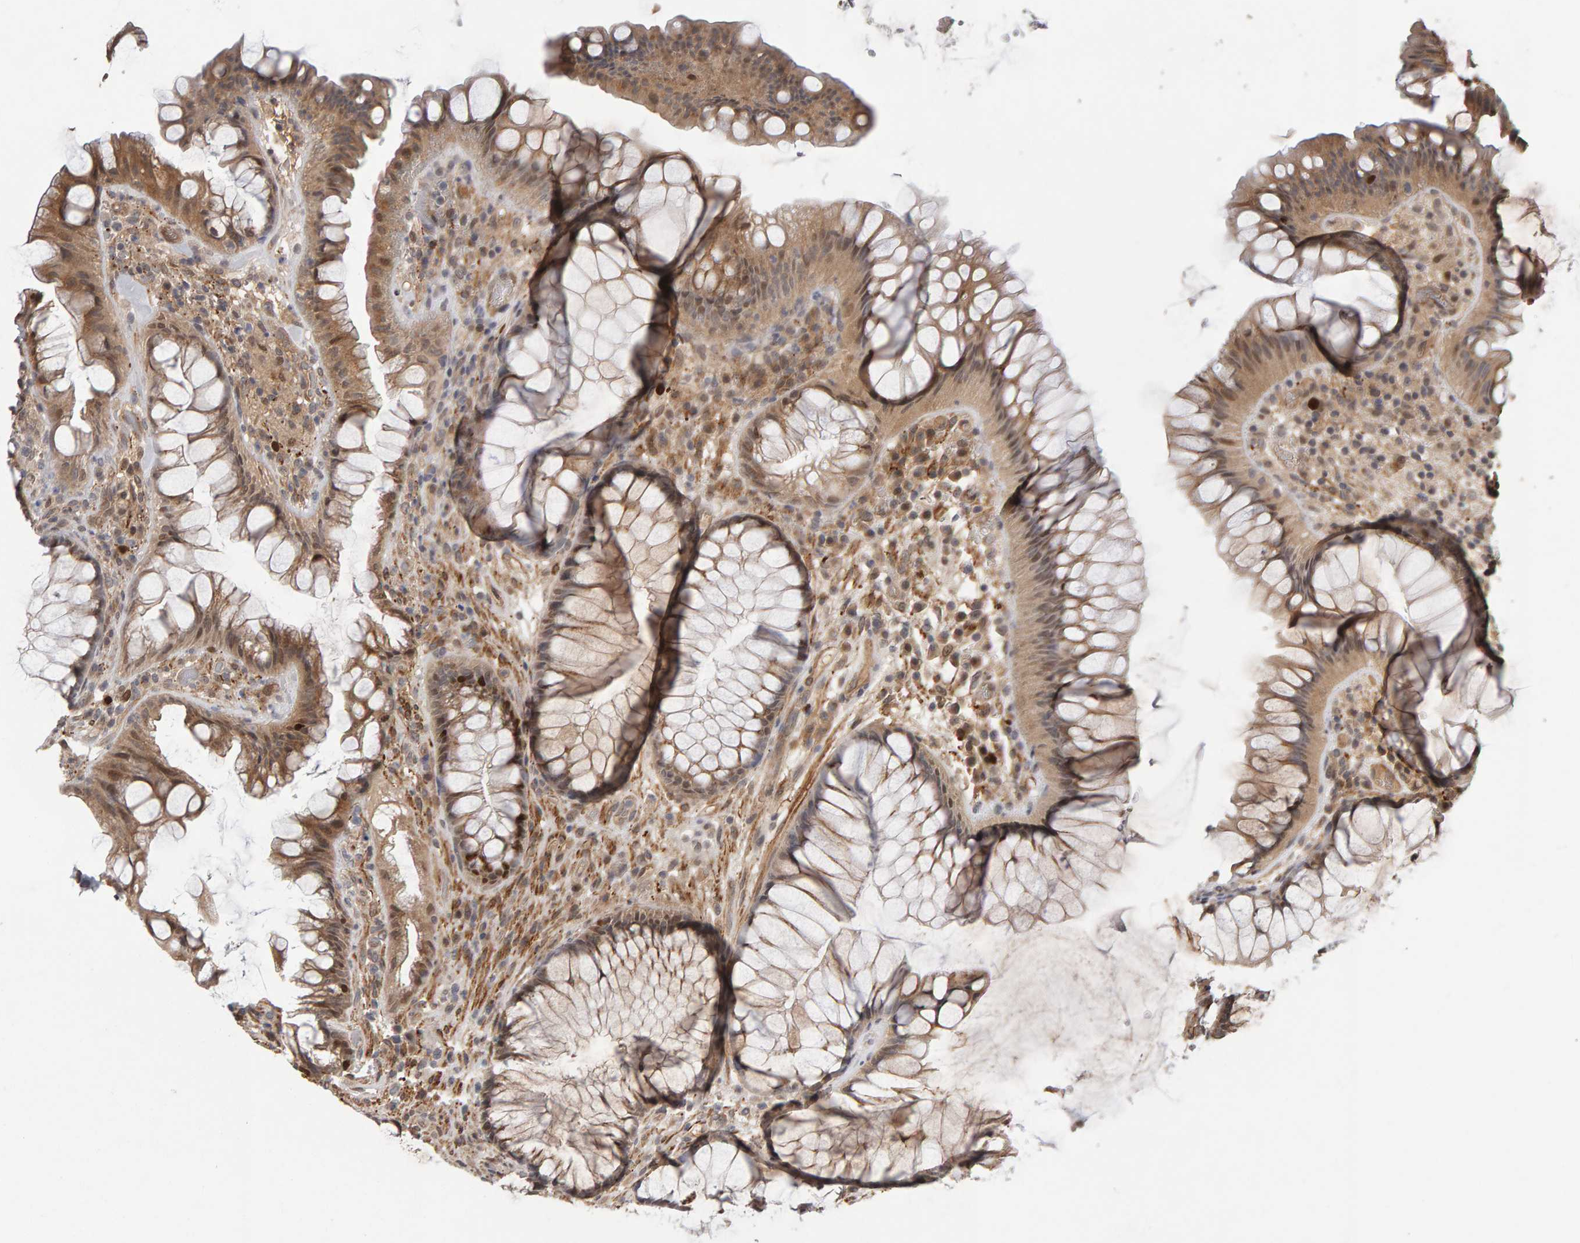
{"staining": {"intensity": "strong", "quantity": "25%-75%", "location": "cytoplasmic/membranous,nuclear"}, "tissue": "rectum", "cell_type": "Glandular cells", "image_type": "normal", "snomed": [{"axis": "morphology", "description": "Normal tissue, NOS"}, {"axis": "topography", "description": "Rectum"}], "caption": "About 25%-75% of glandular cells in unremarkable rectum display strong cytoplasmic/membranous,nuclear protein positivity as visualized by brown immunohistochemical staining.", "gene": "CDCA5", "patient": {"sex": "male", "age": 51}}